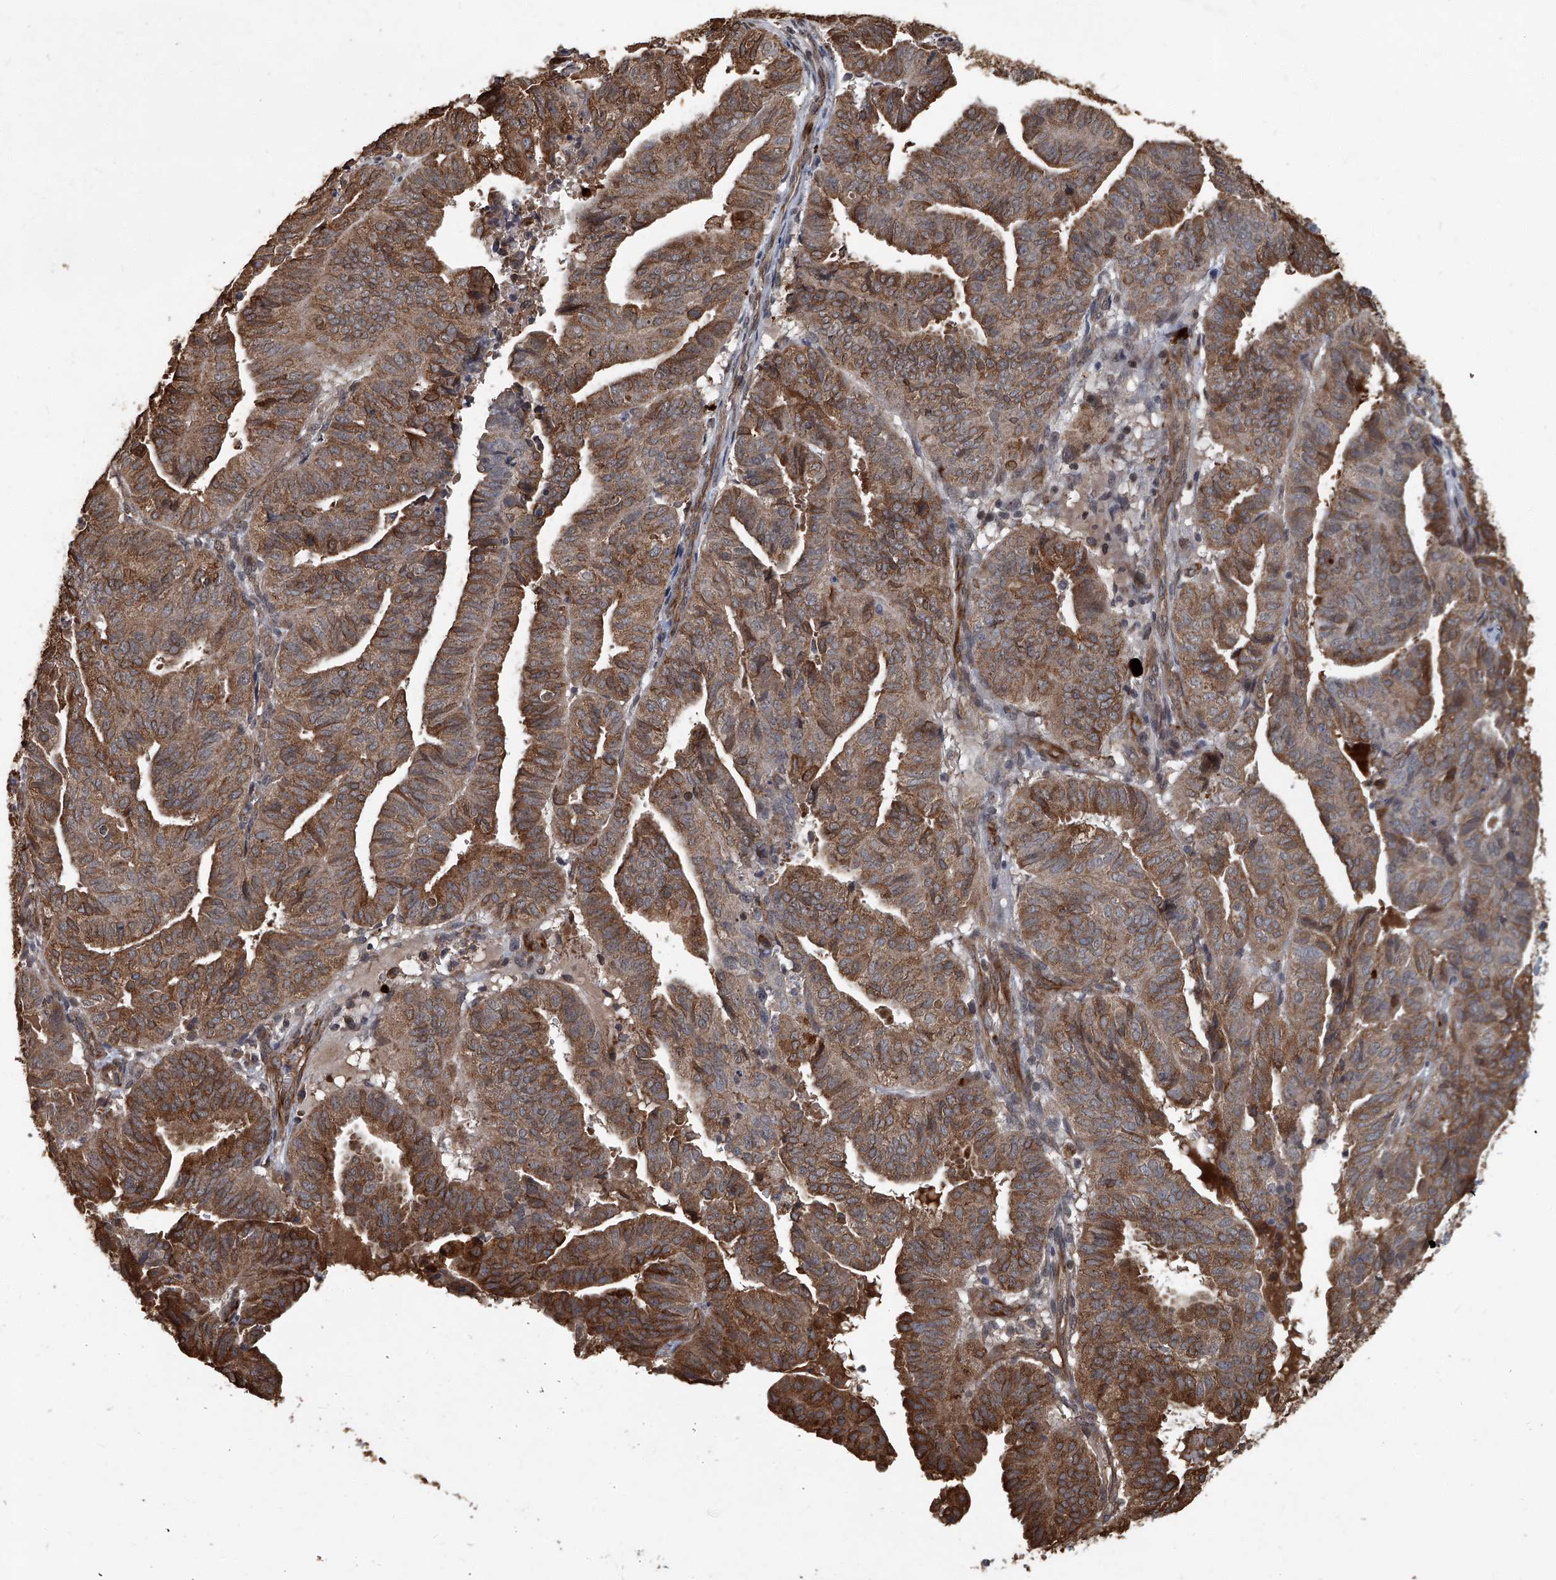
{"staining": {"intensity": "moderate", "quantity": ">75%", "location": "cytoplasmic/membranous"}, "tissue": "endometrial cancer", "cell_type": "Tumor cells", "image_type": "cancer", "snomed": [{"axis": "morphology", "description": "Adenocarcinoma, NOS"}, {"axis": "topography", "description": "Uterus"}], "caption": "This histopathology image exhibits immunohistochemistry (IHC) staining of human endometrial cancer (adenocarcinoma), with medium moderate cytoplasmic/membranous staining in about >75% of tumor cells.", "gene": "GPR132", "patient": {"sex": "female", "age": 77}}